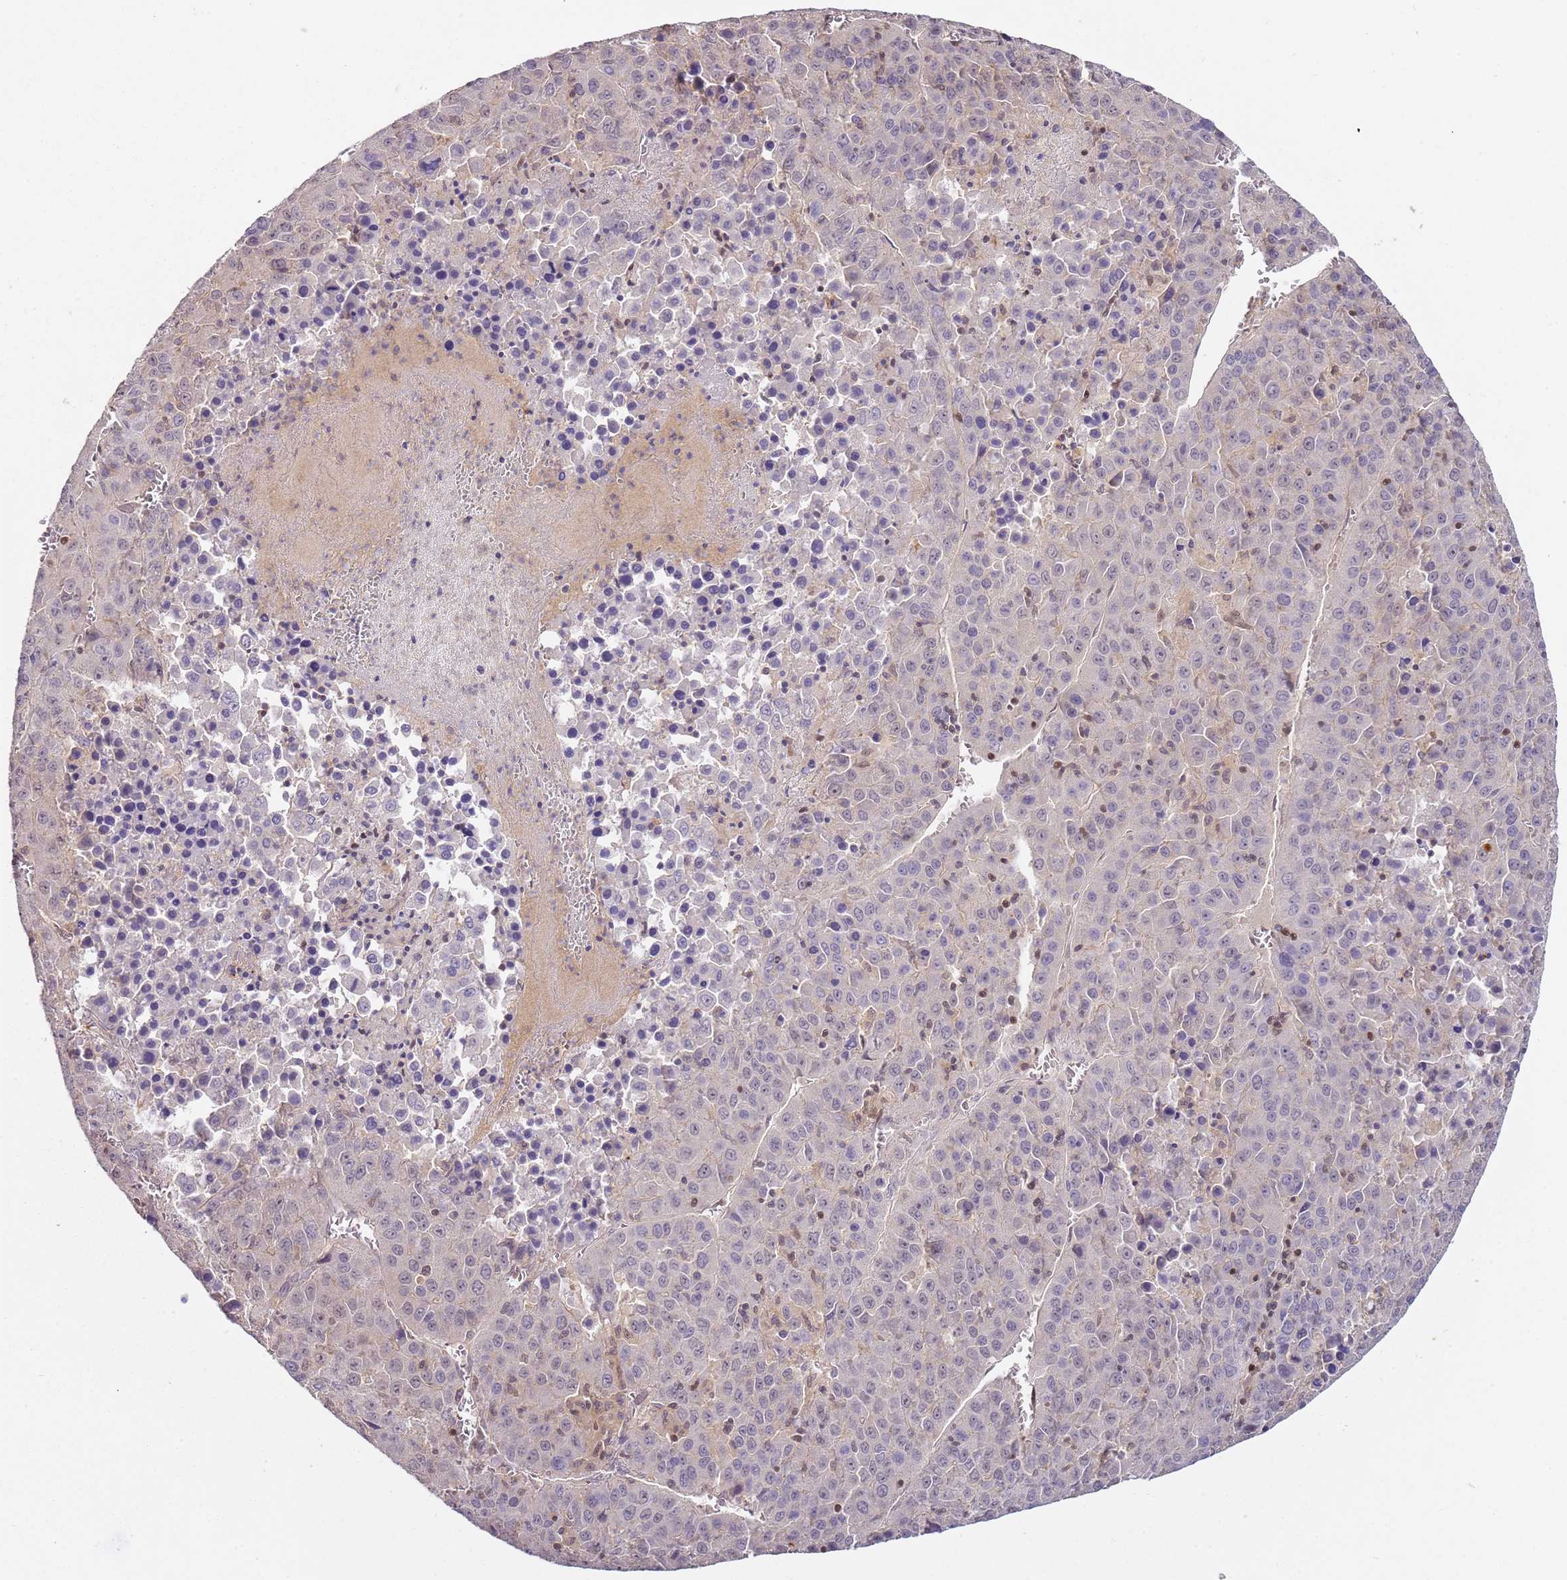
{"staining": {"intensity": "moderate", "quantity": "<25%", "location": "nuclear"}, "tissue": "liver cancer", "cell_type": "Tumor cells", "image_type": "cancer", "snomed": [{"axis": "morphology", "description": "Carcinoma, Hepatocellular, NOS"}, {"axis": "topography", "description": "Liver"}], "caption": "Immunohistochemistry (IHC) staining of liver cancer (hepatocellular carcinoma), which reveals low levels of moderate nuclear expression in about <25% of tumor cells indicating moderate nuclear protein staining. The staining was performed using DAB (3,3'-diaminobenzidine) (brown) for protein detection and nuclei were counterstained in hematoxylin (blue).", "gene": "GSTO2", "patient": {"sex": "female", "age": 53}}